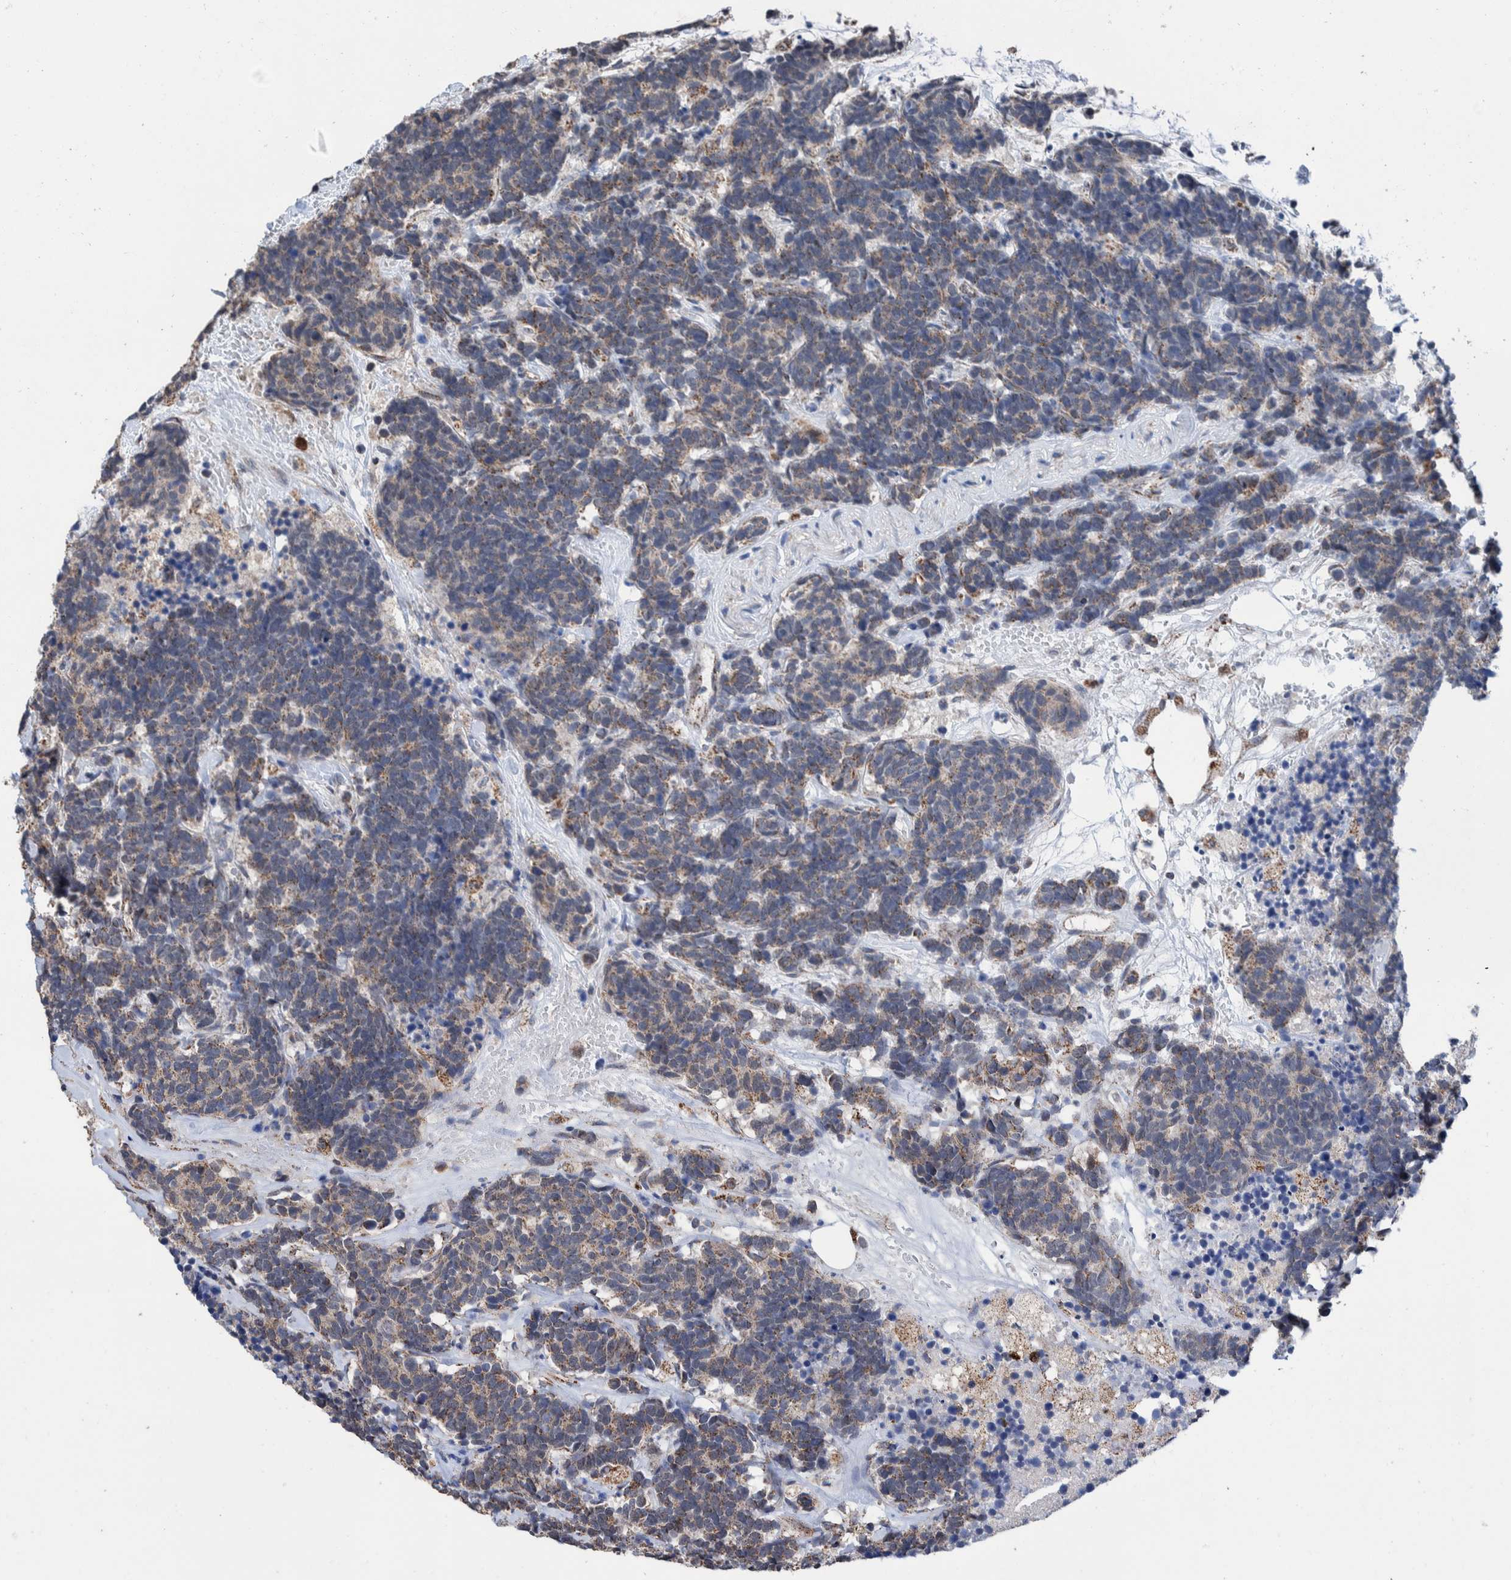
{"staining": {"intensity": "weak", "quantity": "25%-75%", "location": "cytoplasmic/membranous"}, "tissue": "carcinoid", "cell_type": "Tumor cells", "image_type": "cancer", "snomed": [{"axis": "morphology", "description": "Carcinoma, NOS"}, {"axis": "morphology", "description": "Carcinoid, malignant, NOS"}, {"axis": "topography", "description": "Urinary bladder"}], "caption": "Protein expression analysis of human carcinoid (malignant) reveals weak cytoplasmic/membranous staining in approximately 25%-75% of tumor cells. Immunohistochemistry (ihc) stains the protein in brown and the nuclei are stained blue.", "gene": "DECR1", "patient": {"sex": "male", "age": 57}}